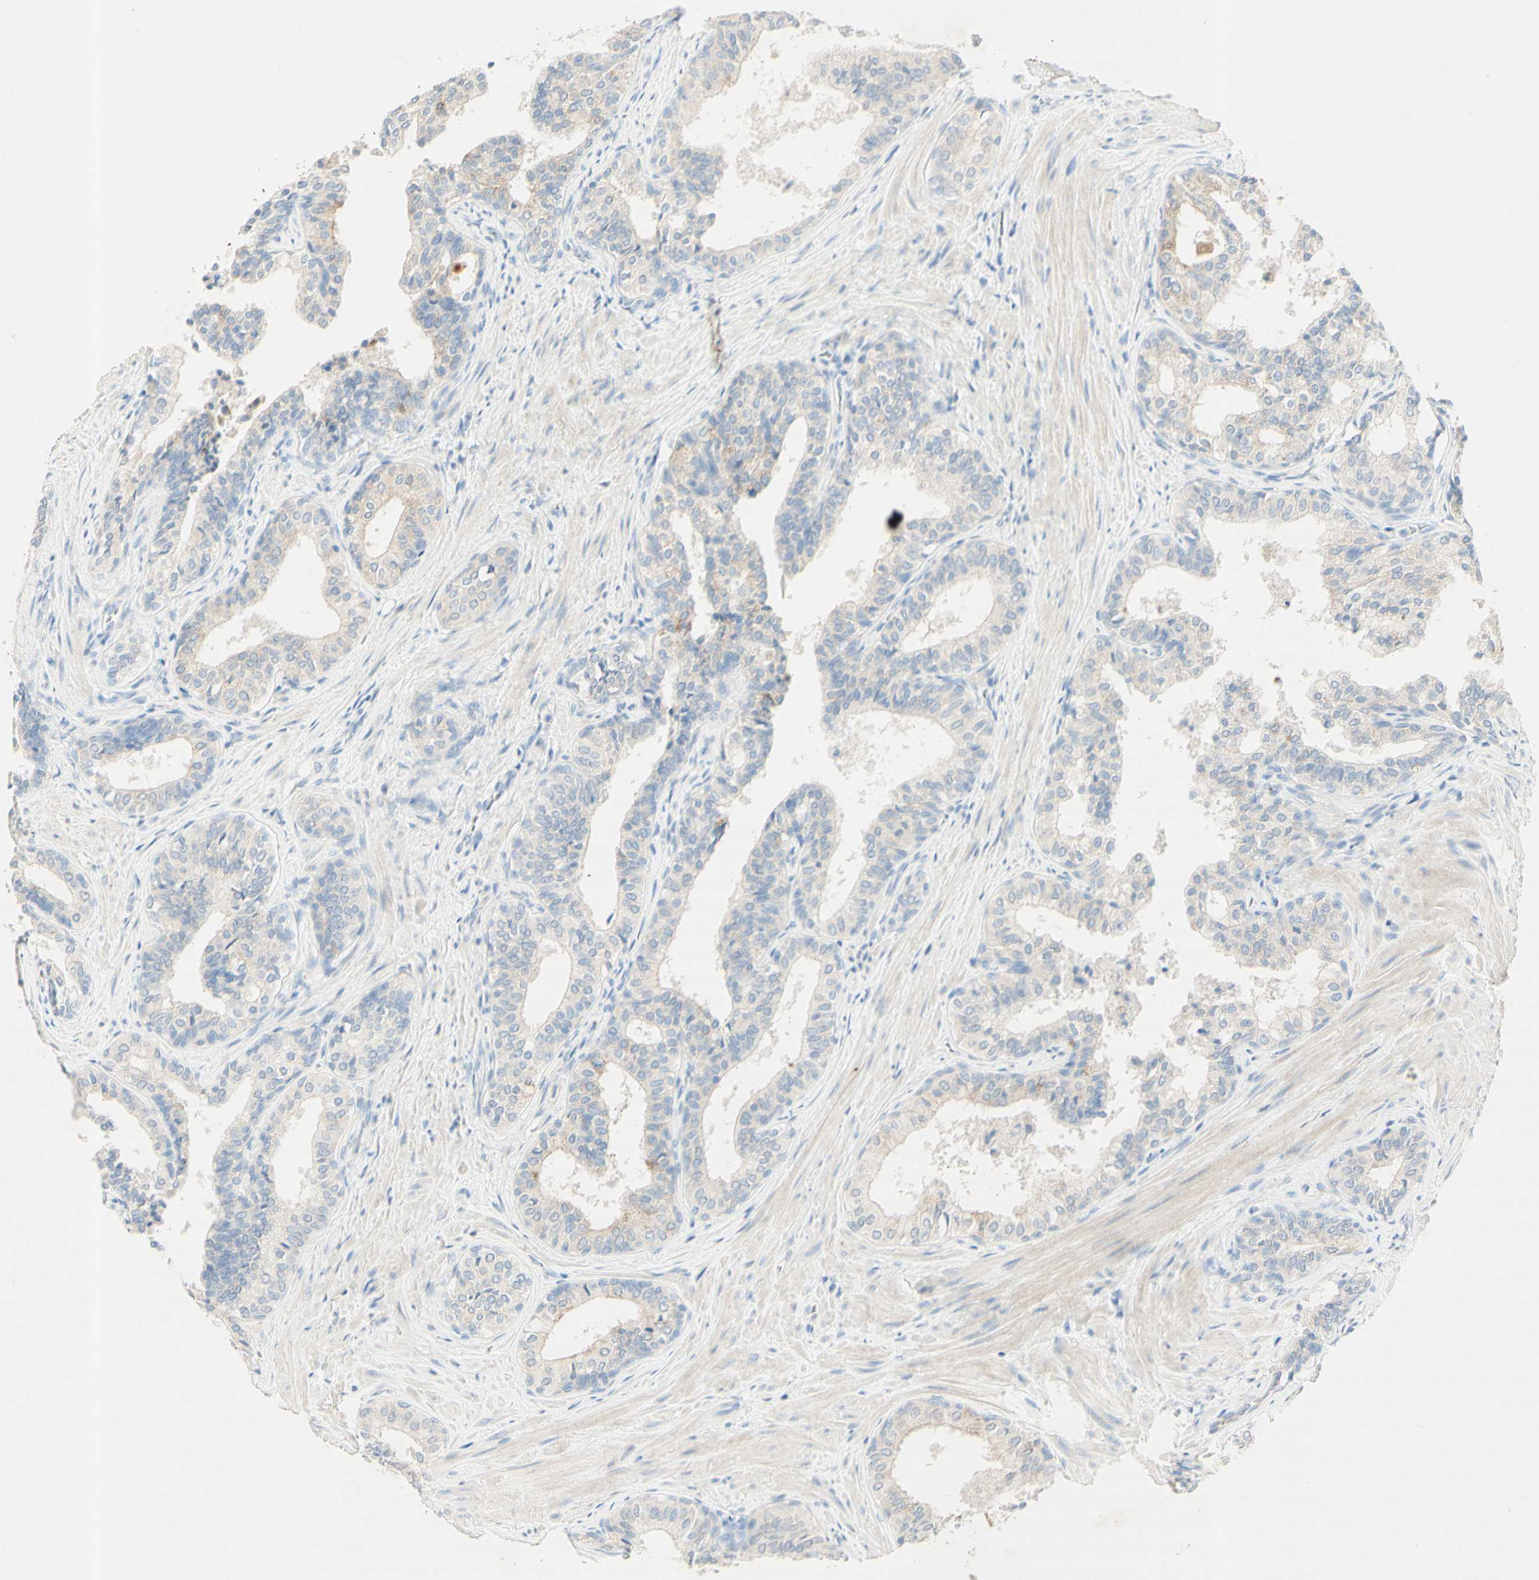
{"staining": {"intensity": "weak", "quantity": "25%-75%", "location": "cytoplasmic/membranous"}, "tissue": "prostate cancer", "cell_type": "Tumor cells", "image_type": "cancer", "snomed": [{"axis": "morphology", "description": "Adenocarcinoma, Low grade"}, {"axis": "topography", "description": "Prostate"}], "caption": "Tumor cells show low levels of weak cytoplasmic/membranous positivity in about 25%-75% of cells in human prostate low-grade adenocarcinoma.", "gene": "MANEA", "patient": {"sex": "male", "age": 60}}